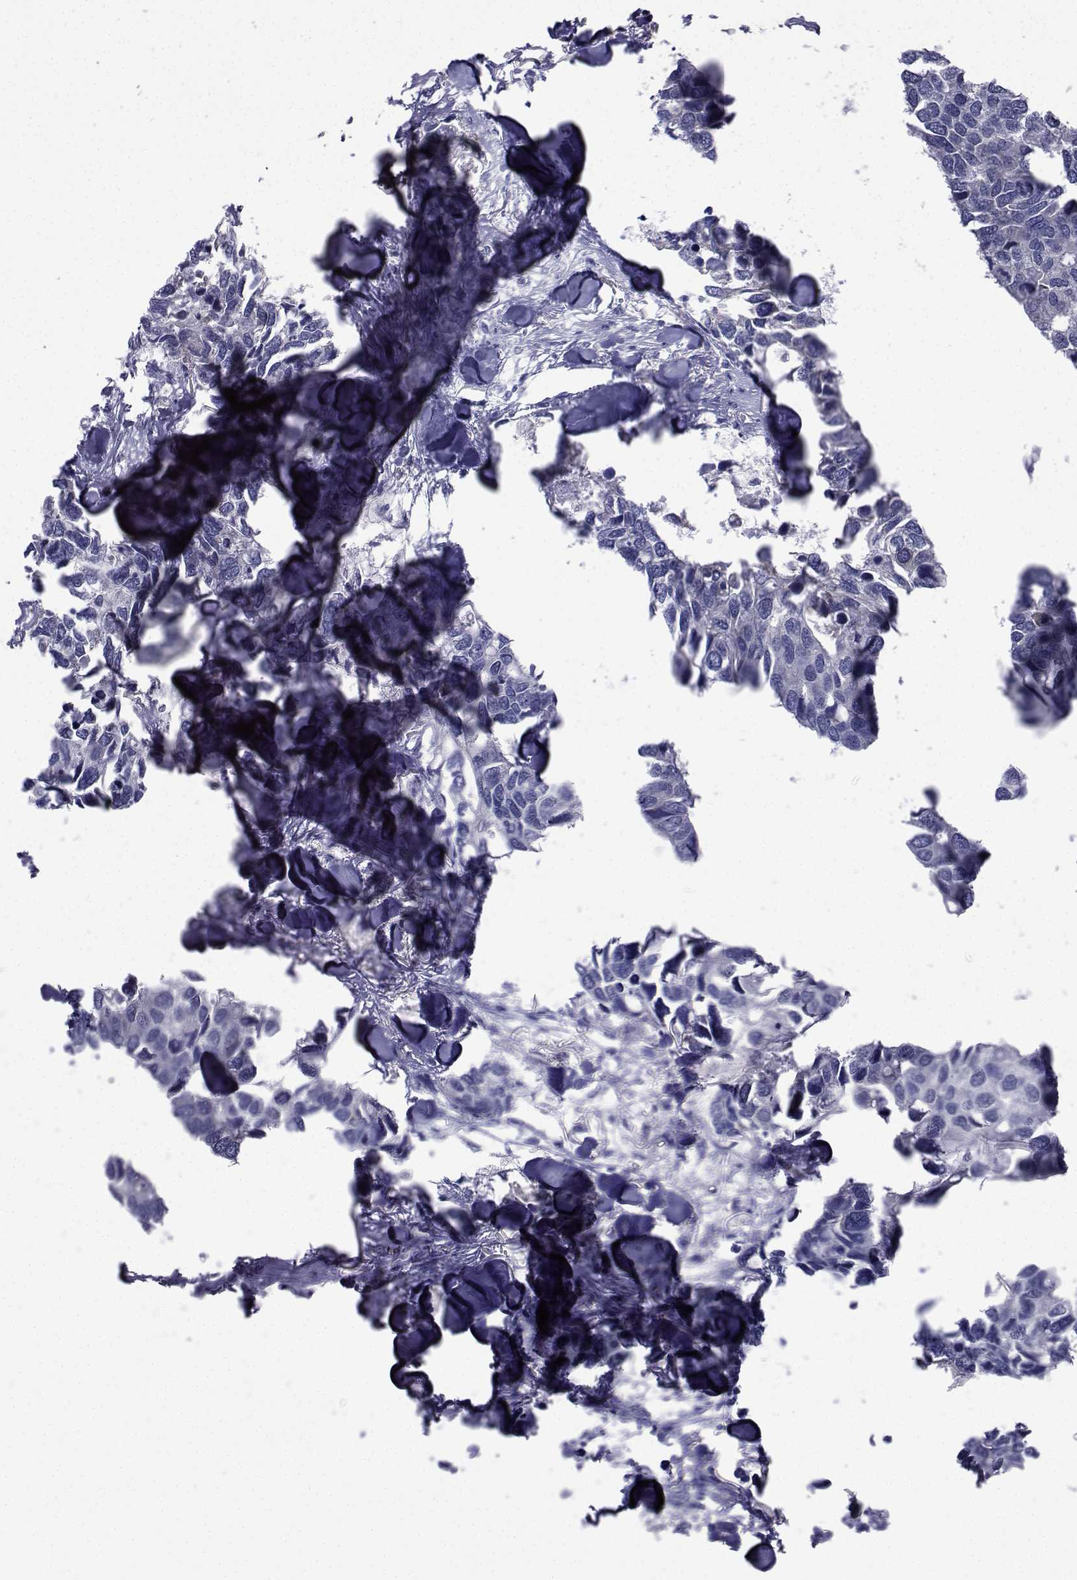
{"staining": {"intensity": "negative", "quantity": "none", "location": "none"}, "tissue": "breast cancer", "cell_type": "Tumor cells", "image_type": "cancer", "snomed": [{"axis": "morphology", "description": "Duct carcinoma"}, {"axis": "topography", "description": "Breast"}], "caption": "Tumor cells are negative for brown protein staining in breast cancer.", "gene": "ROPN1", "patient": {"sex": "female", "age": 83}}